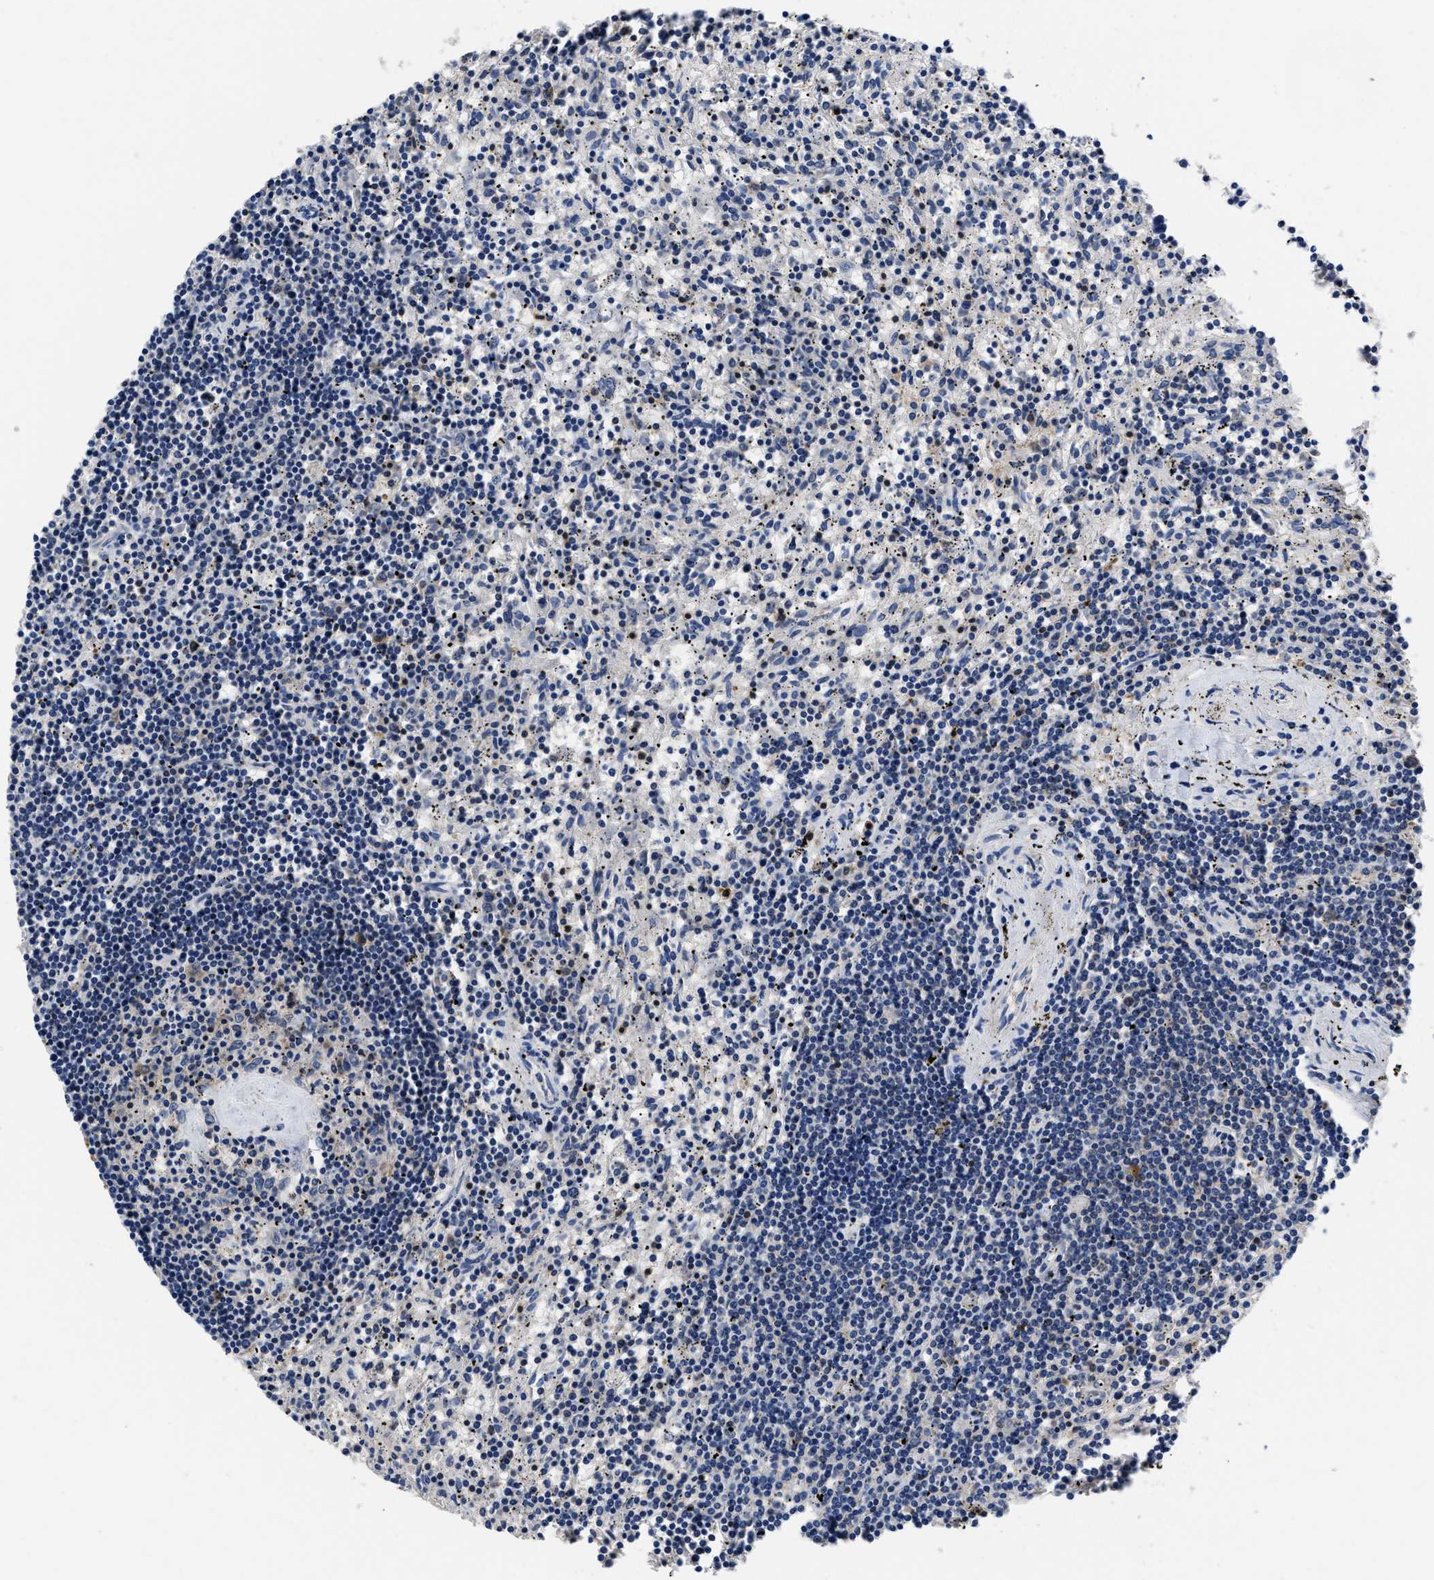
{"staining": {"intensity": "negative", "quantity": "none", "location": "none"}, "tissue": "lymphoma", "cell_type": "Tumor cells", "image_type": "cancer", "snomed": [{"axis": "morphology", "description": "Malignant lymphoma, non-Hodgkin's type, Low grade"}, {"axis": "topography", "description": "Spleen"}], "caption": "There is no significant expression in tumor cells of low-grade malignant lymphoma, non-Hodgkin's type. (Stains: DAB (3,3'-diaminobenzidine) IHC with hematoxylin counter stain, Microscopy: brightfield microscopy at high magnification).", "gene": "YARS1", "patient": {"sex": "male", "age": 76}}